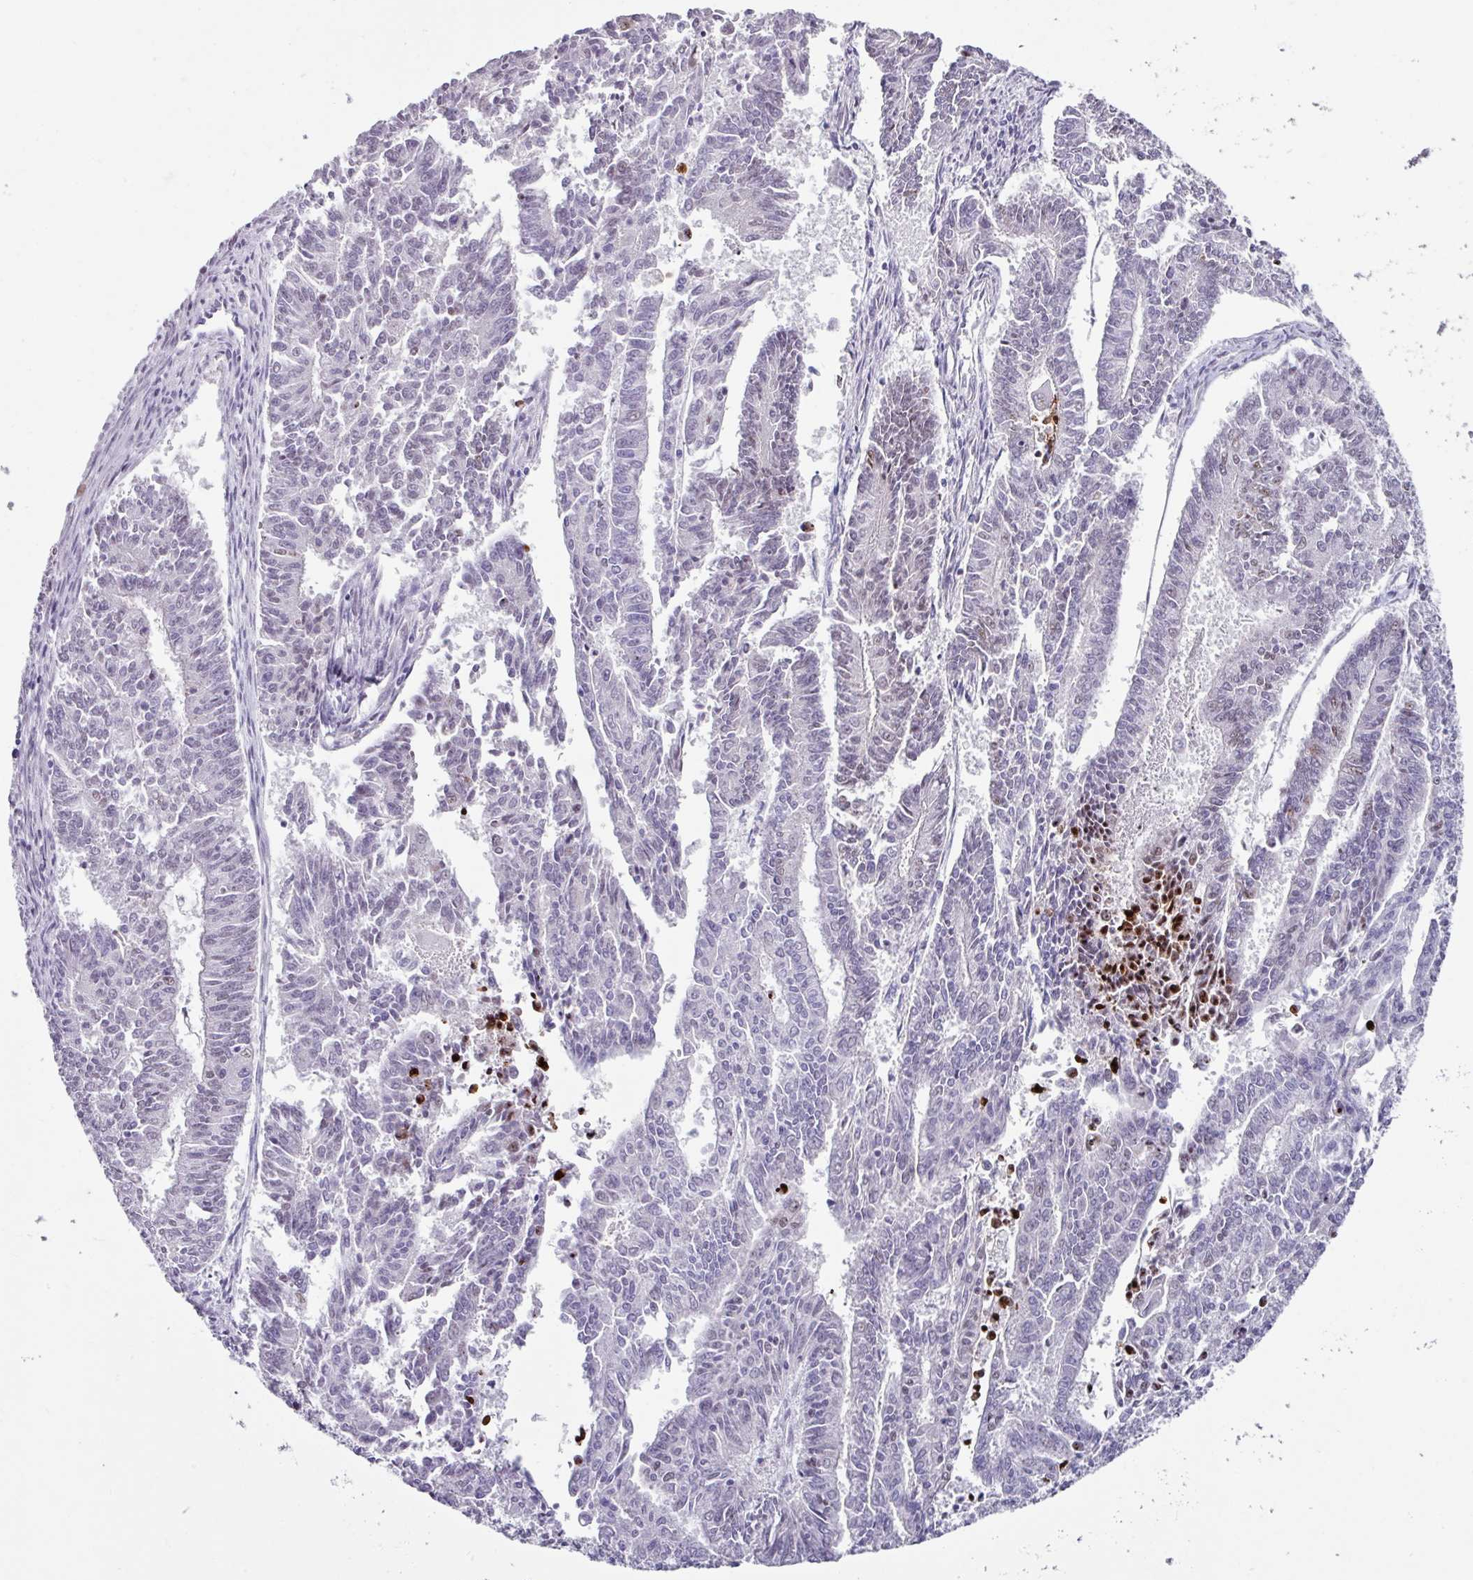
{"staining": {"intensity": "moderate", "quantity": "<25%", "location": "nuclear"}, "tissue": "endometrial cancer", "cell_type": "Tumor cells", "image_type": "cancer", "snomed": [{"axis": "morphology", "description": "Adenocarcinoma, NOS"}, {"axis": "topography", "description": "Endometrium"}], "caption": "Endometrial cancer tissue exhibits moderate nuclear positivity in approximately <25% of tumor cells The protein is stained brown, and the nuclei are stained in blue (DAB (3,3'-diaminobenzidine) IHC with brightfield microscopy, high magnification).", "gene": "TRA2A", "patient": {"sex": "female", "age": 59}}